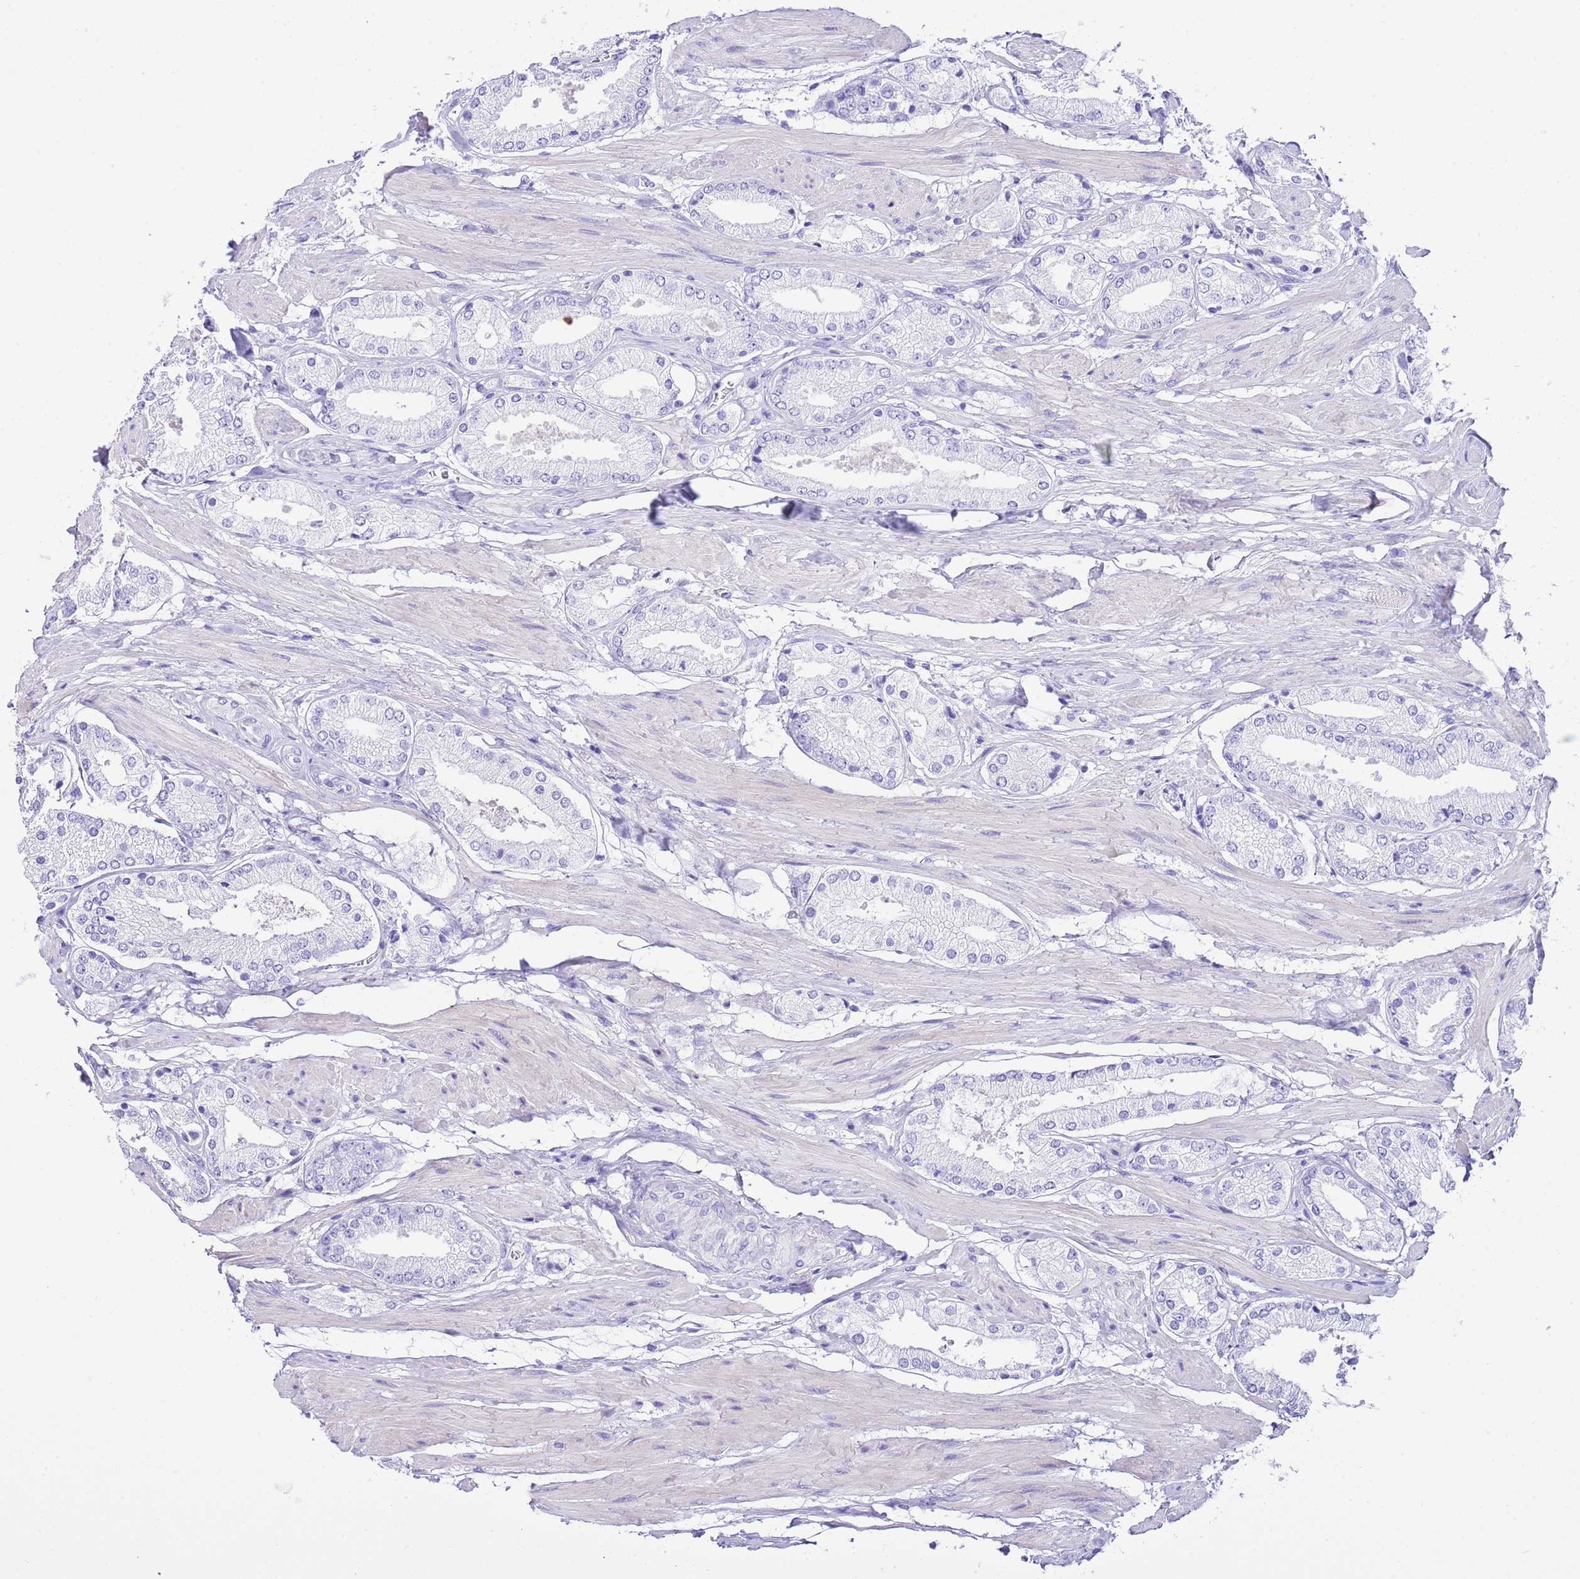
{"staining": {"intensity": "negative", "quantity": "none", "location": "none"}, "tissue": "prostate cancer", "cell_type": "Tumor cells", "image_type": "cancer", "snomed": [{"axis": "morphology", "description": "Adenocarcinoma, High grade"}, {"axis": "topography", "description": "Prostate and seminal vesicle, NOS"}], "caption": "IHC of human prostate cancer shows no staining in tumor cells.", "gene": "KCNC1", "patient": {"sex": "male", "age": 64}}